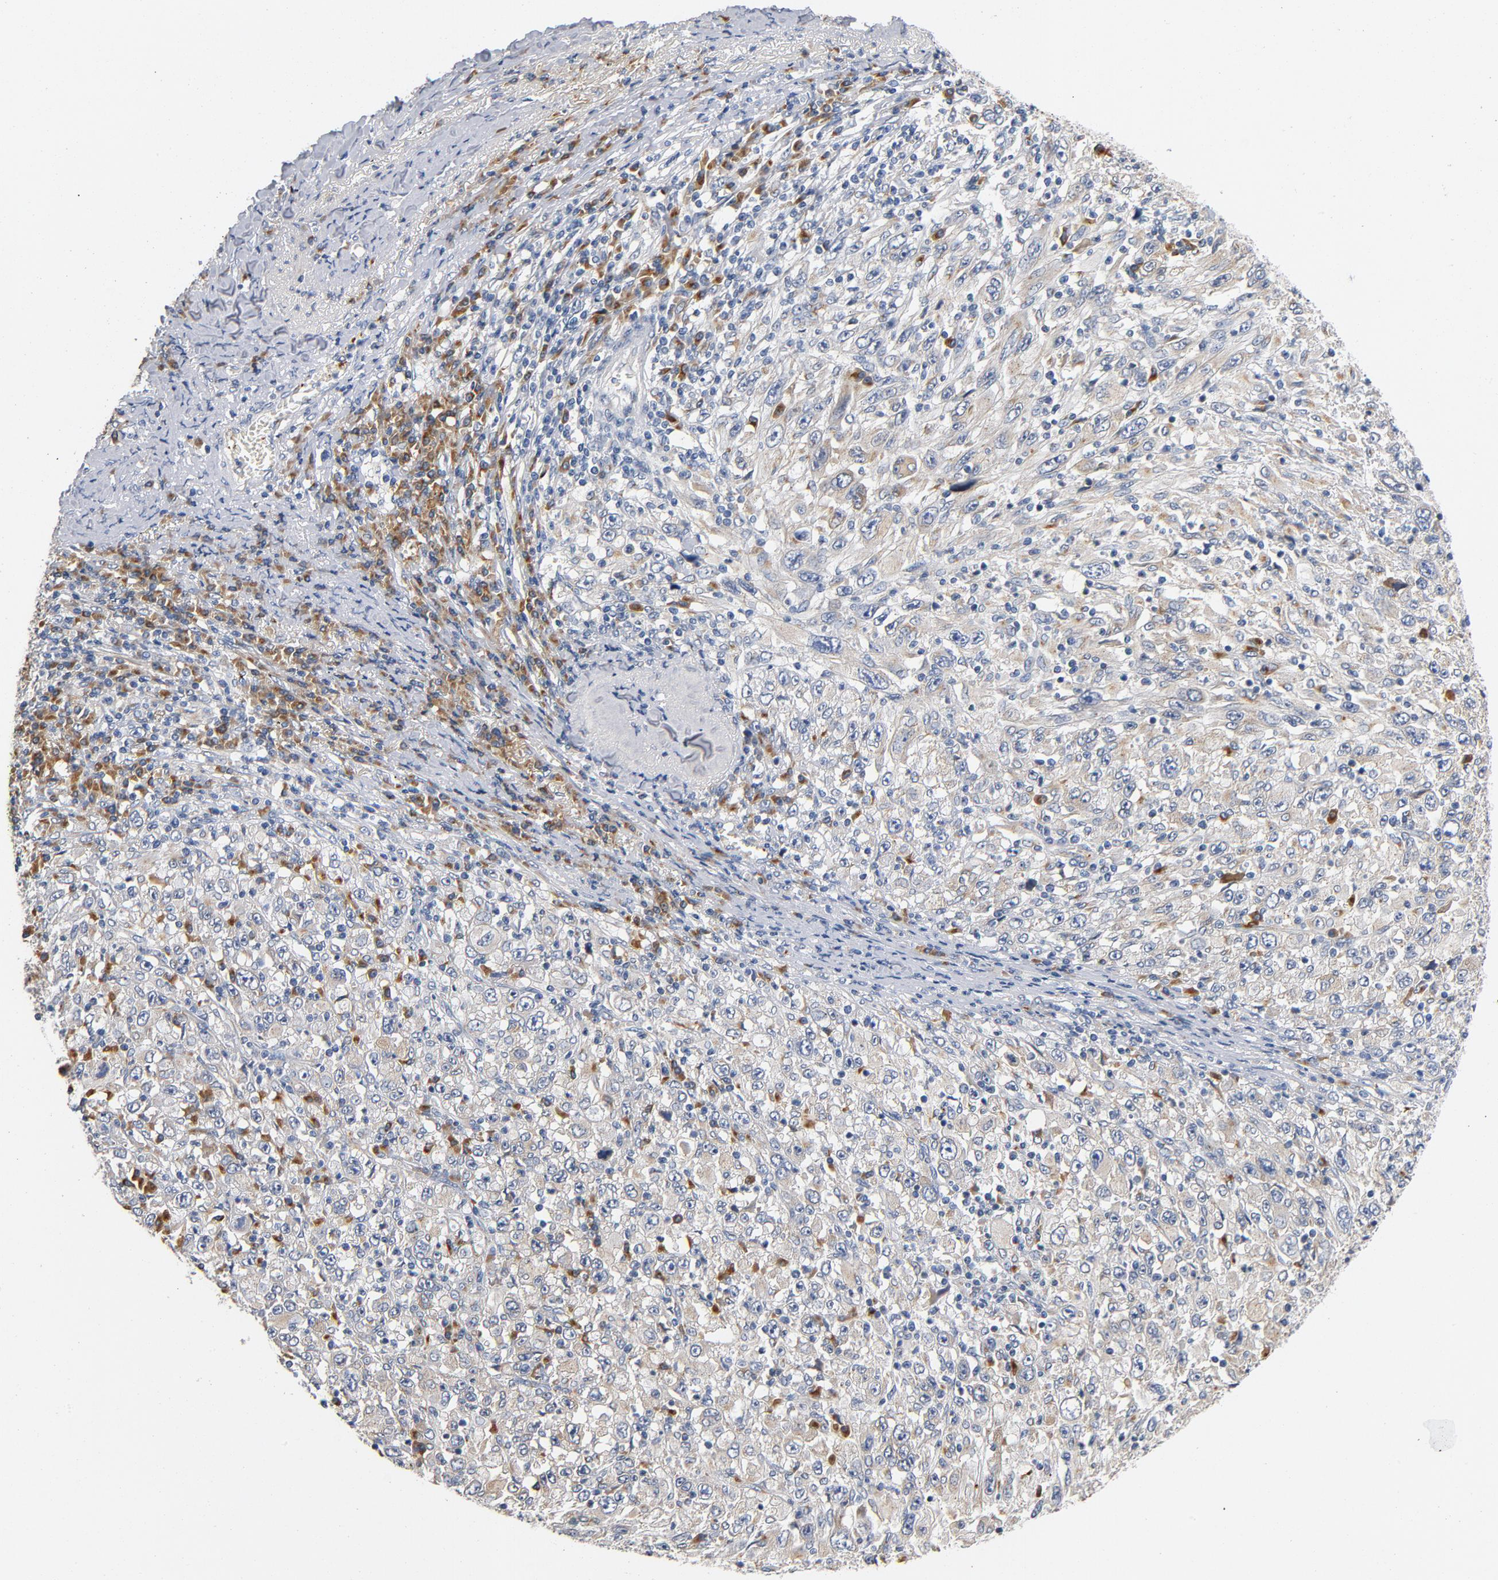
{"staining": {"intensity": "negative", "quantity": "none", "location": "none"}, "tissue": "melanoma", "cell_type": "Tumor cells", "image_type": "cancer", "snomed": [{"axis": "morphology", "description": "Malignant melanoma, Metastatic site"}, {"axis": "topography", "description": "Skin"}], "caption": "A histopathology image of human malignant melanoma (metastatic site) is negative for staining in tumor cells. The staining was performed using DAB to visualize the protein expression in brown, while the nuclei were stained in blue with hematoxylin (Magnification: 20x).", "gene": "LMAN2", "patient": {"sex": "female", "age": 56}}